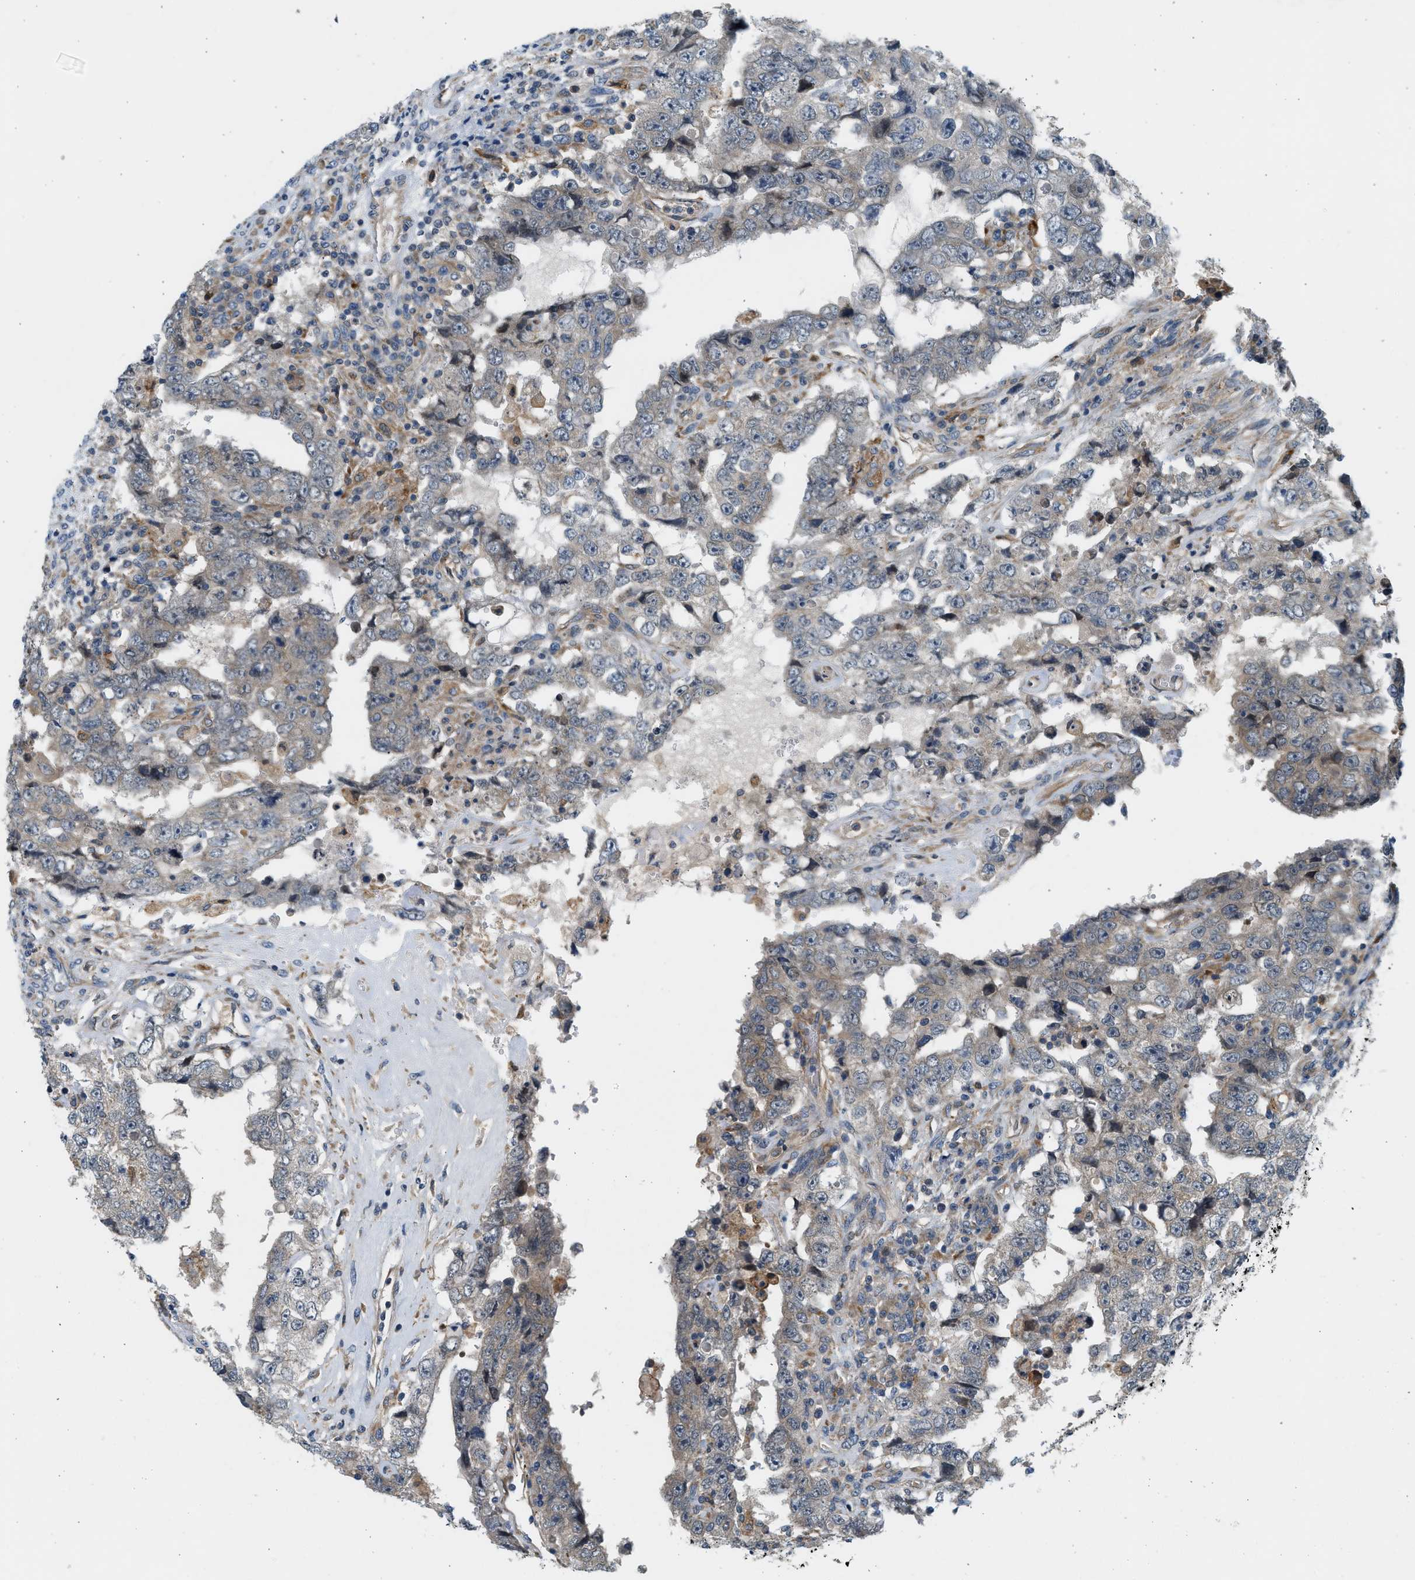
{"staining": {"intensity": "weak", "quantity": "<25%", "location": "cytoplasmic/membranous"}, "tissue": "testis cancer", "cell_type": "Tumor cells", "image_type": "cancer", "snomed": [{"axis": "morphology", "description": "Carcinoma, Embryonal, NOS"}, {"axis": "topography", "description": "Testis"}], "caption": "Testis cancer (embryonal carcinoma) was stained to show a protein in brown. There is no significant expression in tumor cells.", "gene": "KDELR2", "patient": {"sex": "male", "age": 26}}